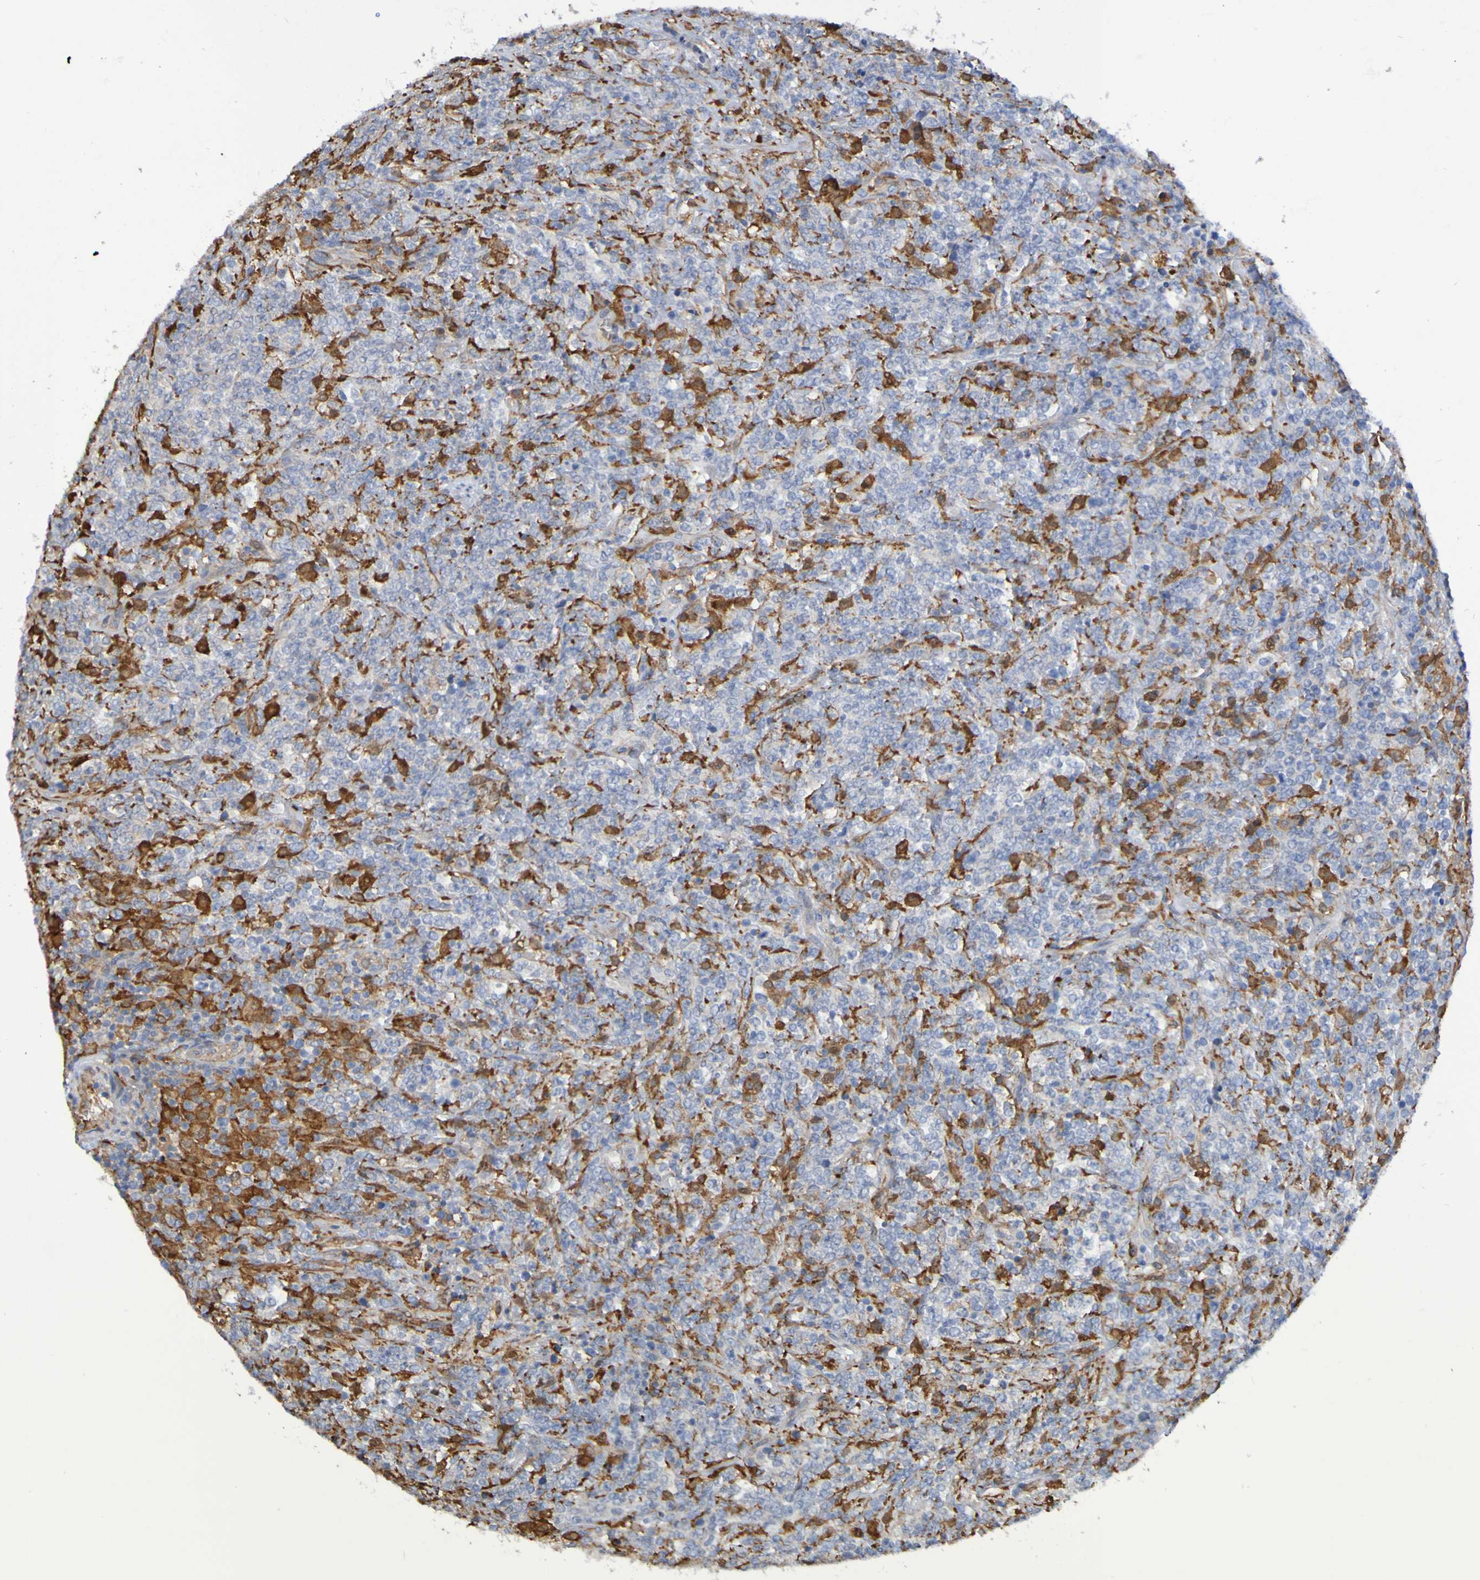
{"staining": {"intensity": "strong", "quantity": "<25%", "location": "cytoplasmic/membranous"}, "tissue": "lymphoma", "cell_type": "Tumor cells", "image_type": "cancer", "snomed": [{"axis": "morphology", "description": "Malignant lymphoma, non-Hodgkin's type, High grade"}, {"axis": "topography", "description": "Soft tissue"}], "caption": "About <25% of tumor cells in high-grade malignant lymphoma, non-Hodgkin's type show strong cytoplasmic/membranous protein staining as visualized by brown immunohistochemical staining.", "gene": "SCRG1", "patient": {"sex": "male", "age": 18}}